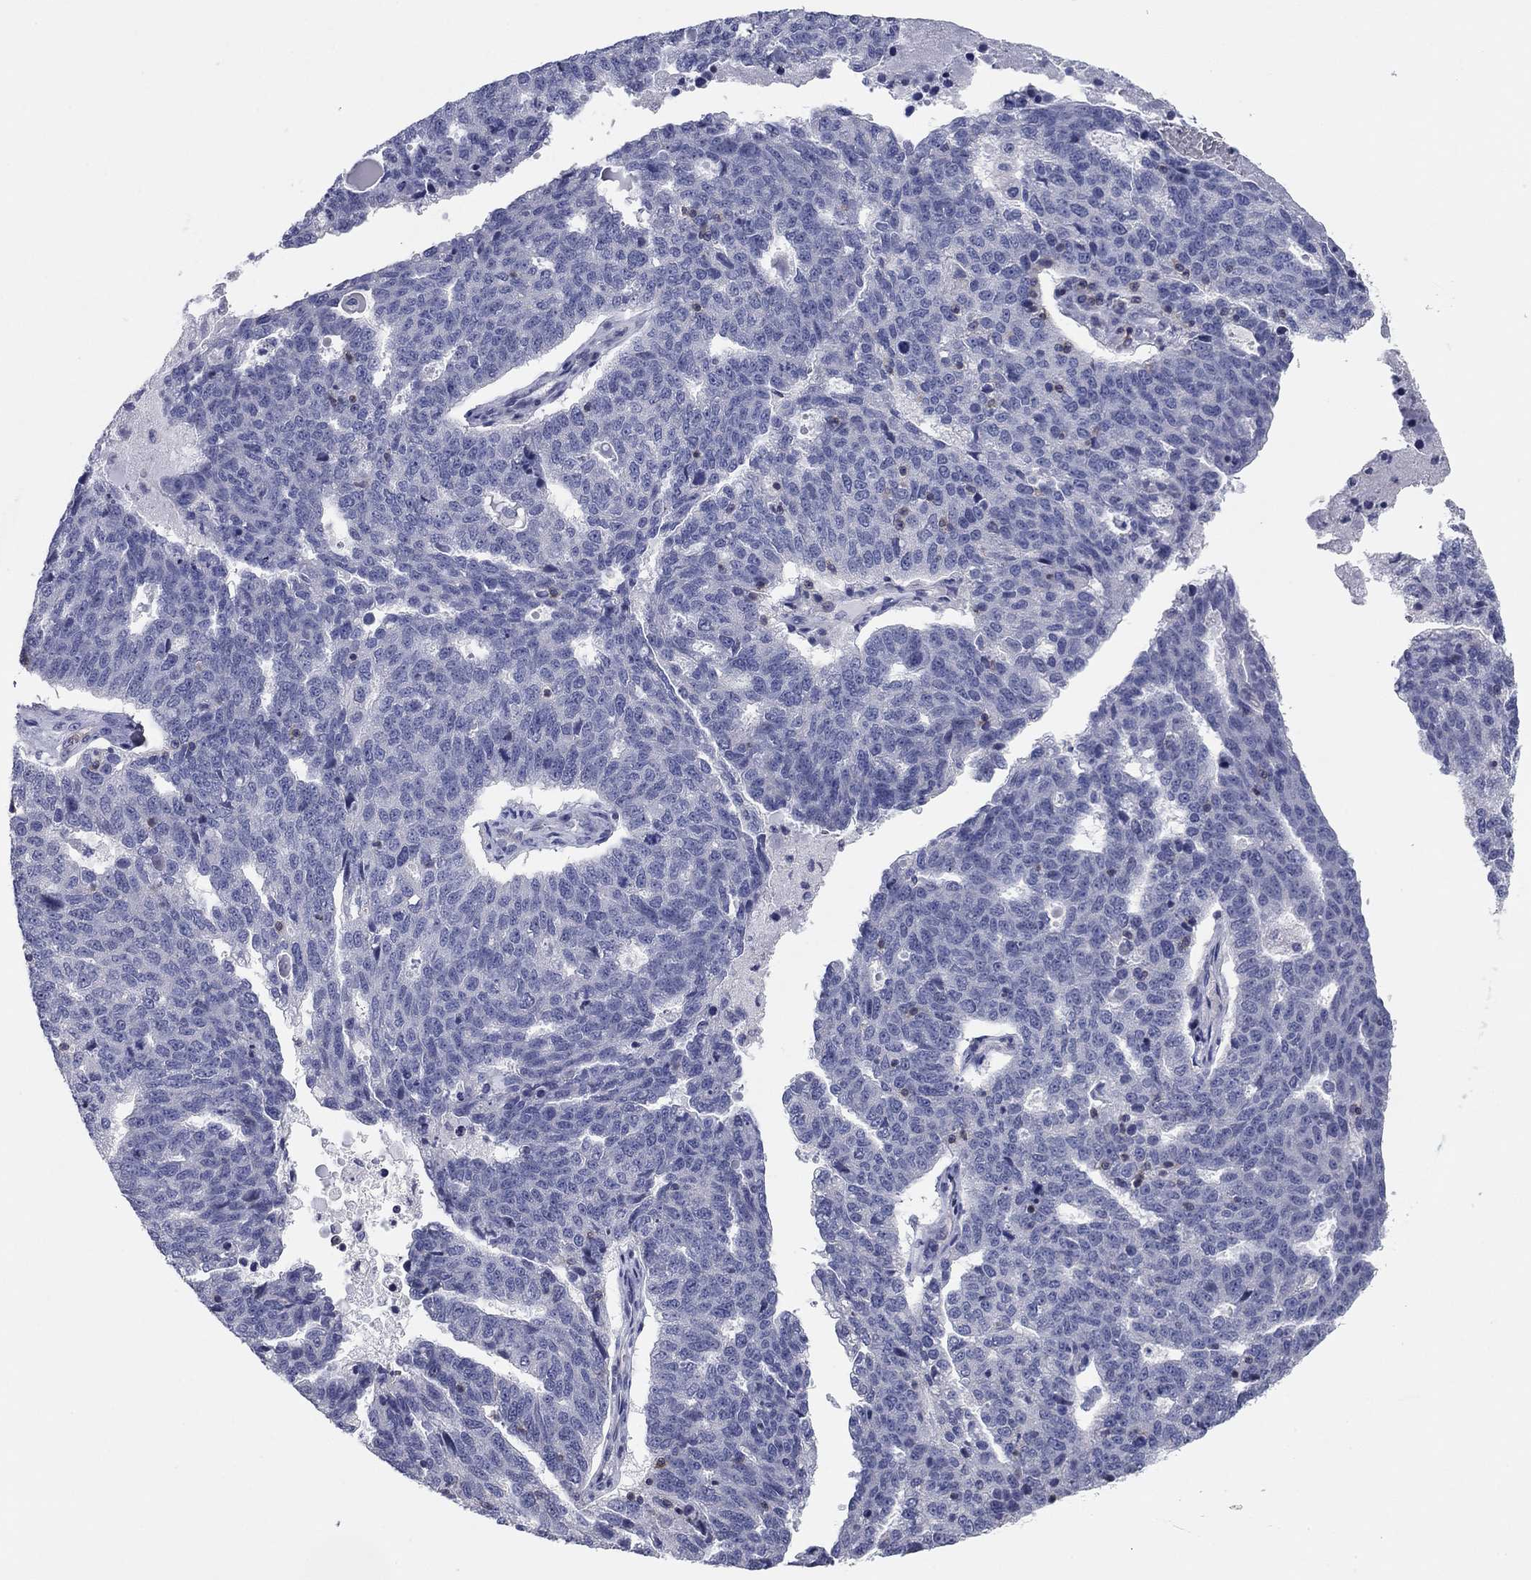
{"staining": {"intensity": "negative", "quantity": "none", "location": "none"}, "tissue": "ovarian cancer", "cell_type": "Tumor cells", "image_type": "cancer", "snomed": [{"axis": "morphology", "description": "Cystadenocarcinoma, serous, NOS"}, {"axis": "topography", "description": "Ovary"}], "caption": "Ovarian cancer (serous cystadenocarcinoma) was stained to show a protein in brown. There is no significant positivity in tumor cells.", "gene": "PSD4", "patient": {"sex": "female", "age": 71}}